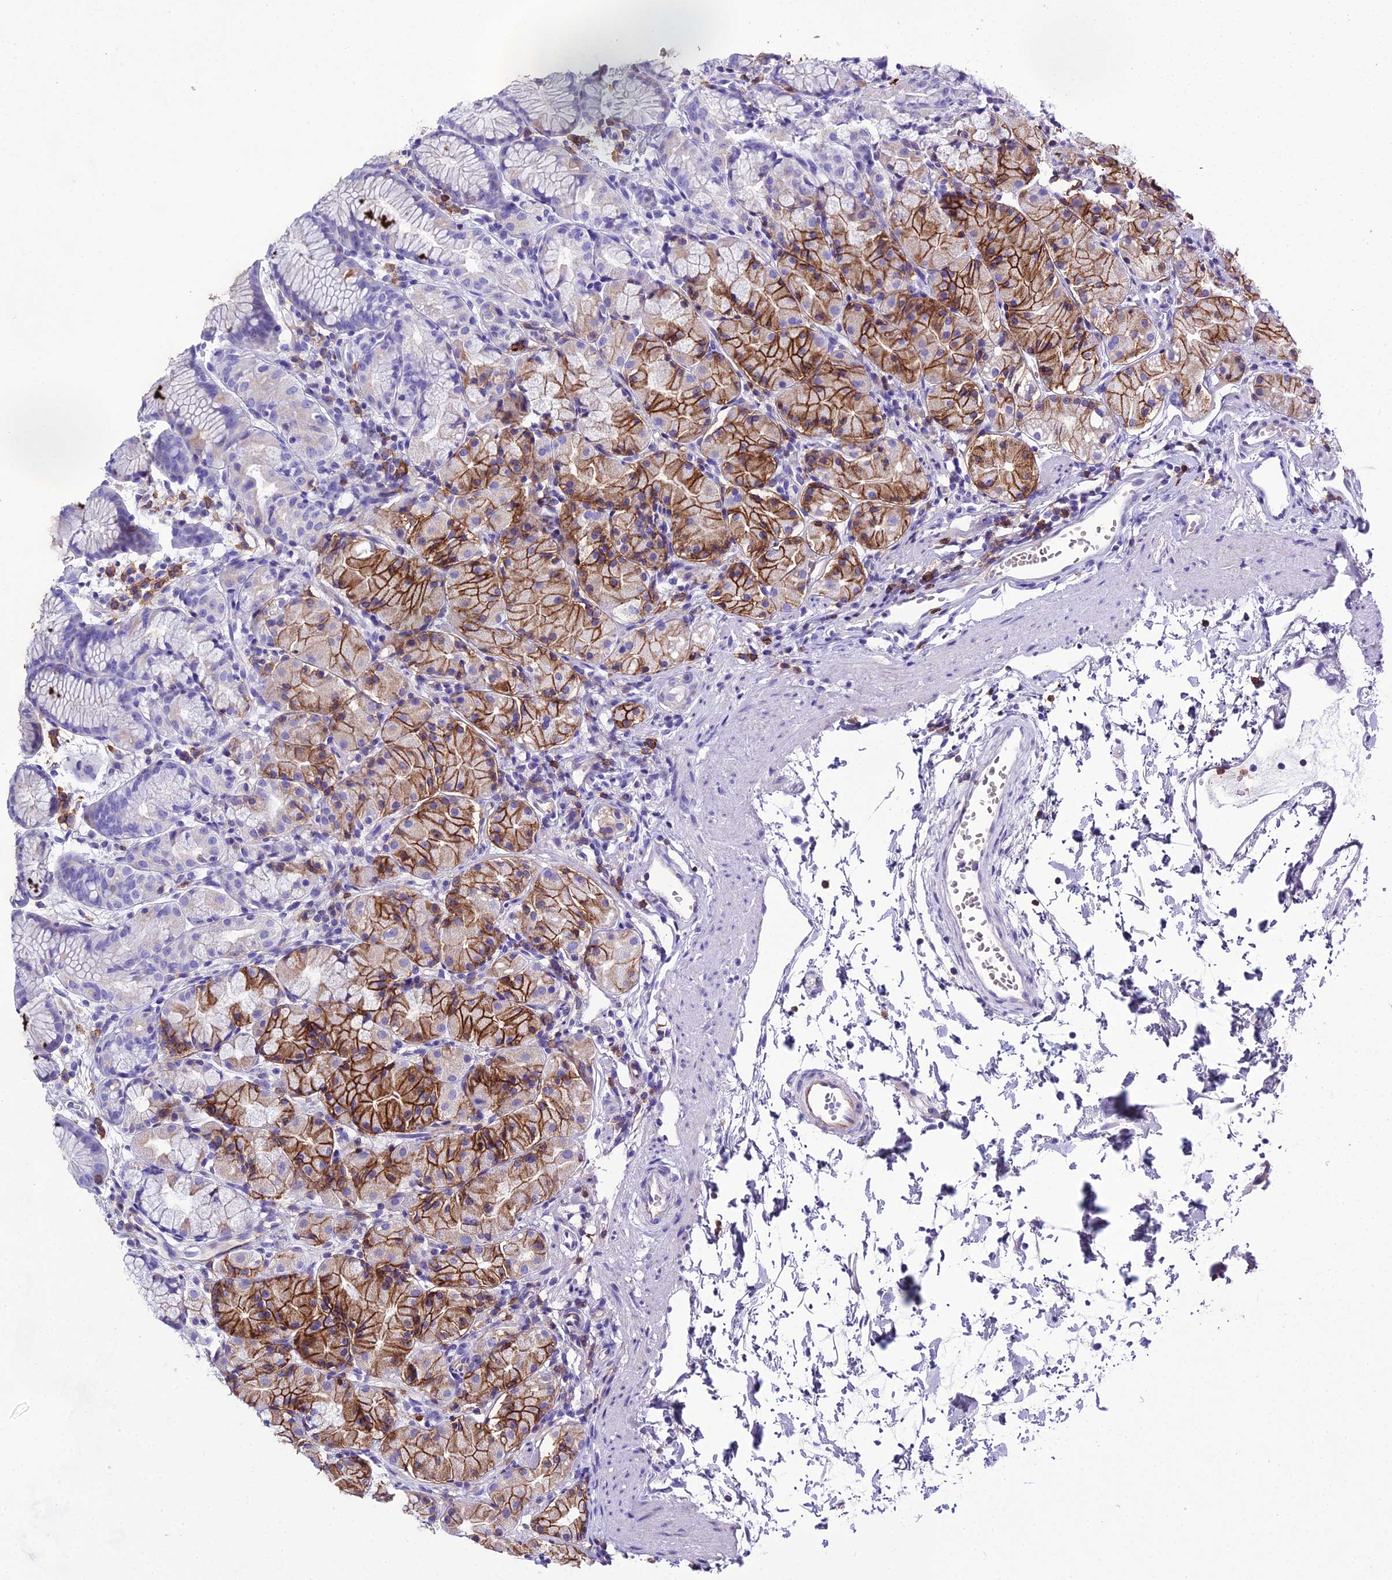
{"staining": {"intensity": "strong", "quantity": "<25%", "location": "cytoplasmic/membranous"}, "tissue": "stomach", "cell_type": "Glandular cells", "image_type": "normal", "snomed": [{"axis": "morphology", "description": "Normal tissue, NOS"}, {"axis": "topography", "description": "Stomach, upper"}], "caption": "Immunohistochemistry image of normal stomach stained for a protein (brown), which exhibits medium levels of strong cytoplasmic/membranous expression in approximately <25% of glandular cells.", "gene": "OR1Q1", "patient": {"sex": "male", "age": 47}}